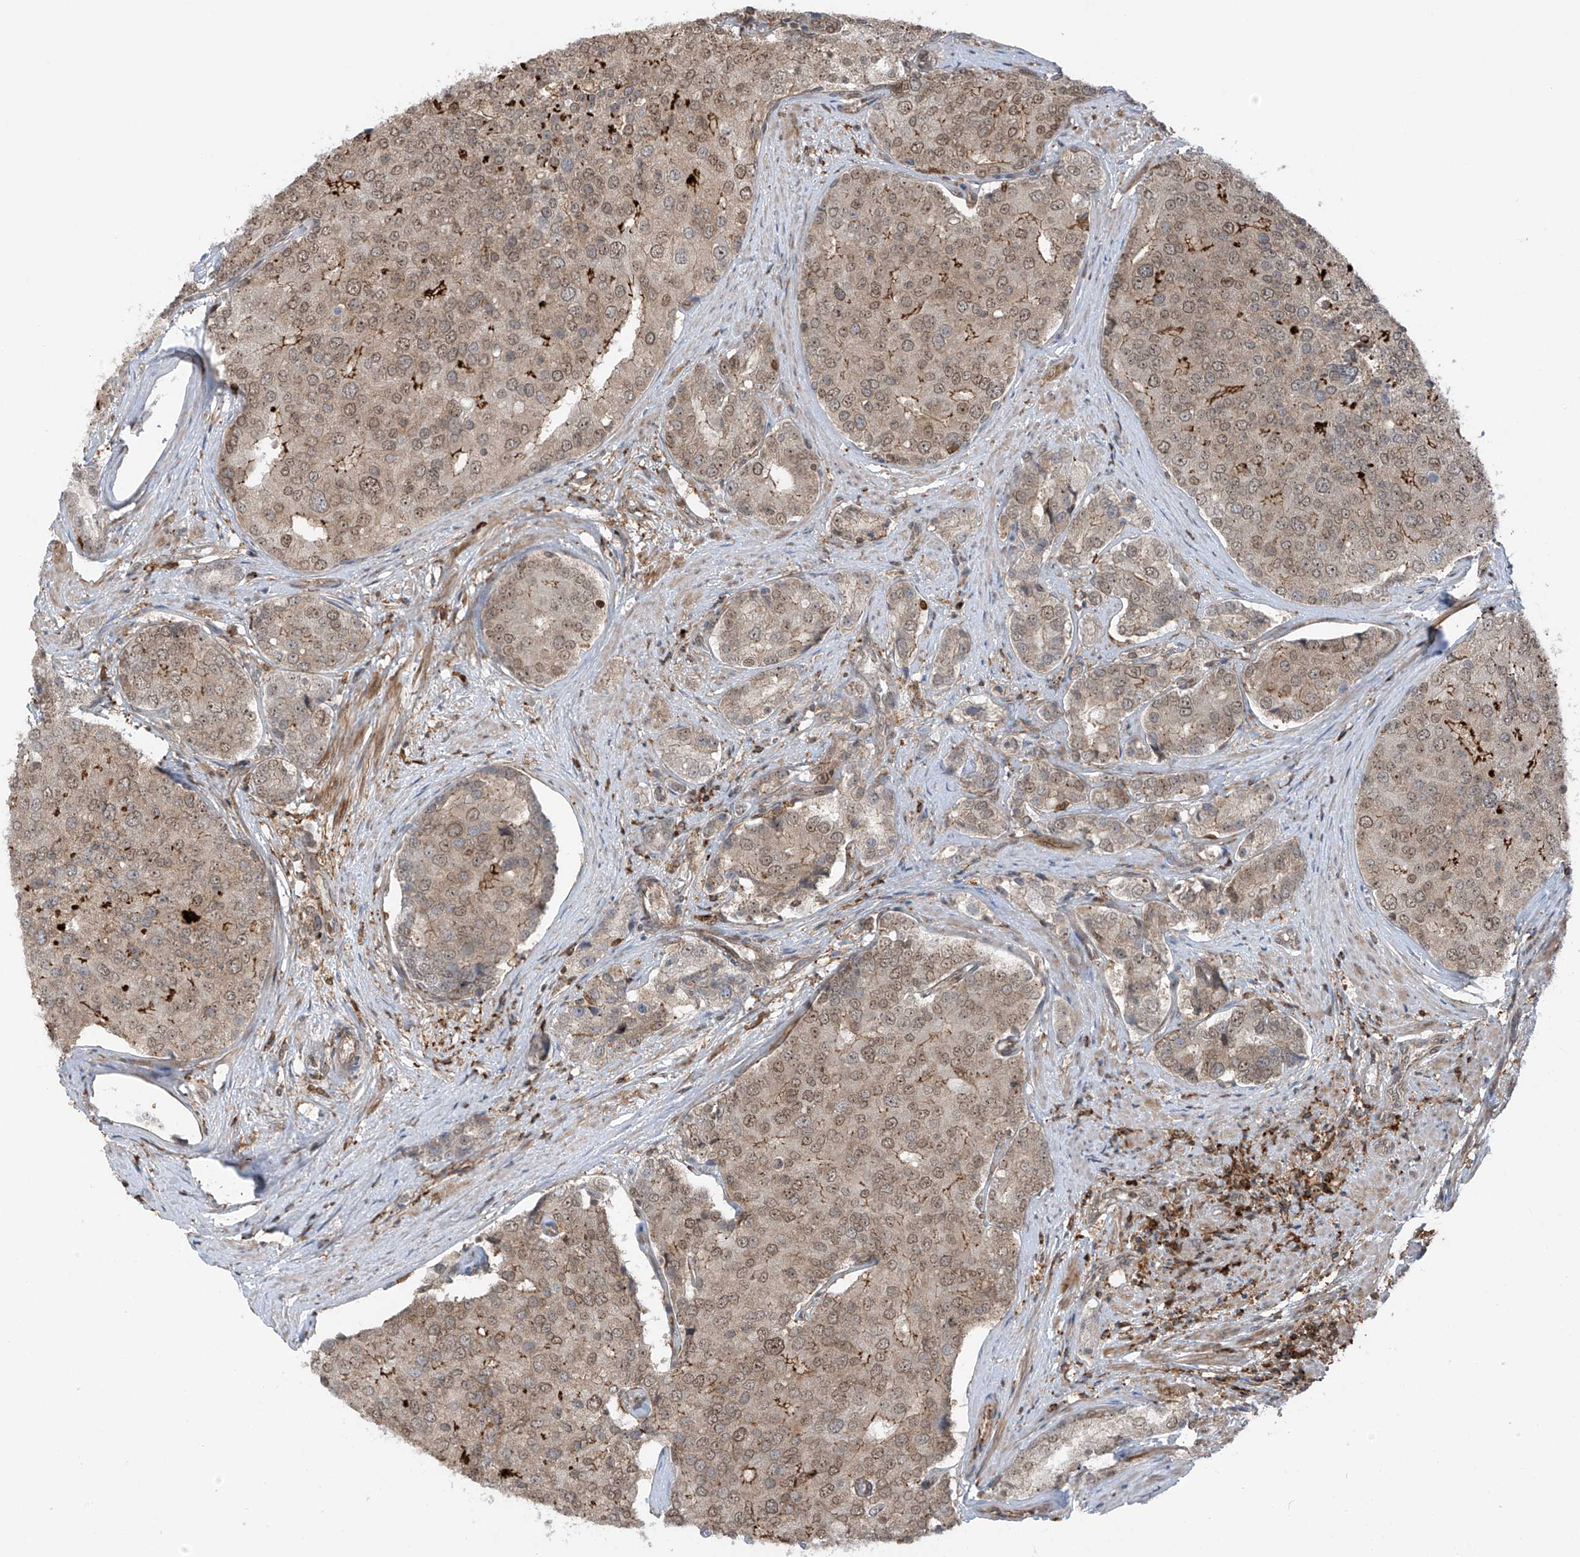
{"staining": {"intensity": "moderate", "quantity": "<25%", "location": "cytoplasmic/membranous"}, "tissue": "prostate cancer", "cell_type": "Tumor cells", "image_type": "cancer", "snomed": [{"axis": "morphology", "description": "Adenocarcinoma, High grade"}, {"axis": "topography", "description": "Prostate"}], "caption": "Protein staining of prostate cancer tissue exhibits moderate cytoplasmic/membranous positivity in approximately <25% of tumor cells. (Stains: DAB in brown, nuclei in blue, Microscopy: brightfield microscopy at high magnification).", "gene": "REPIN1", "patient": {"sex": "male", "age": 50}}